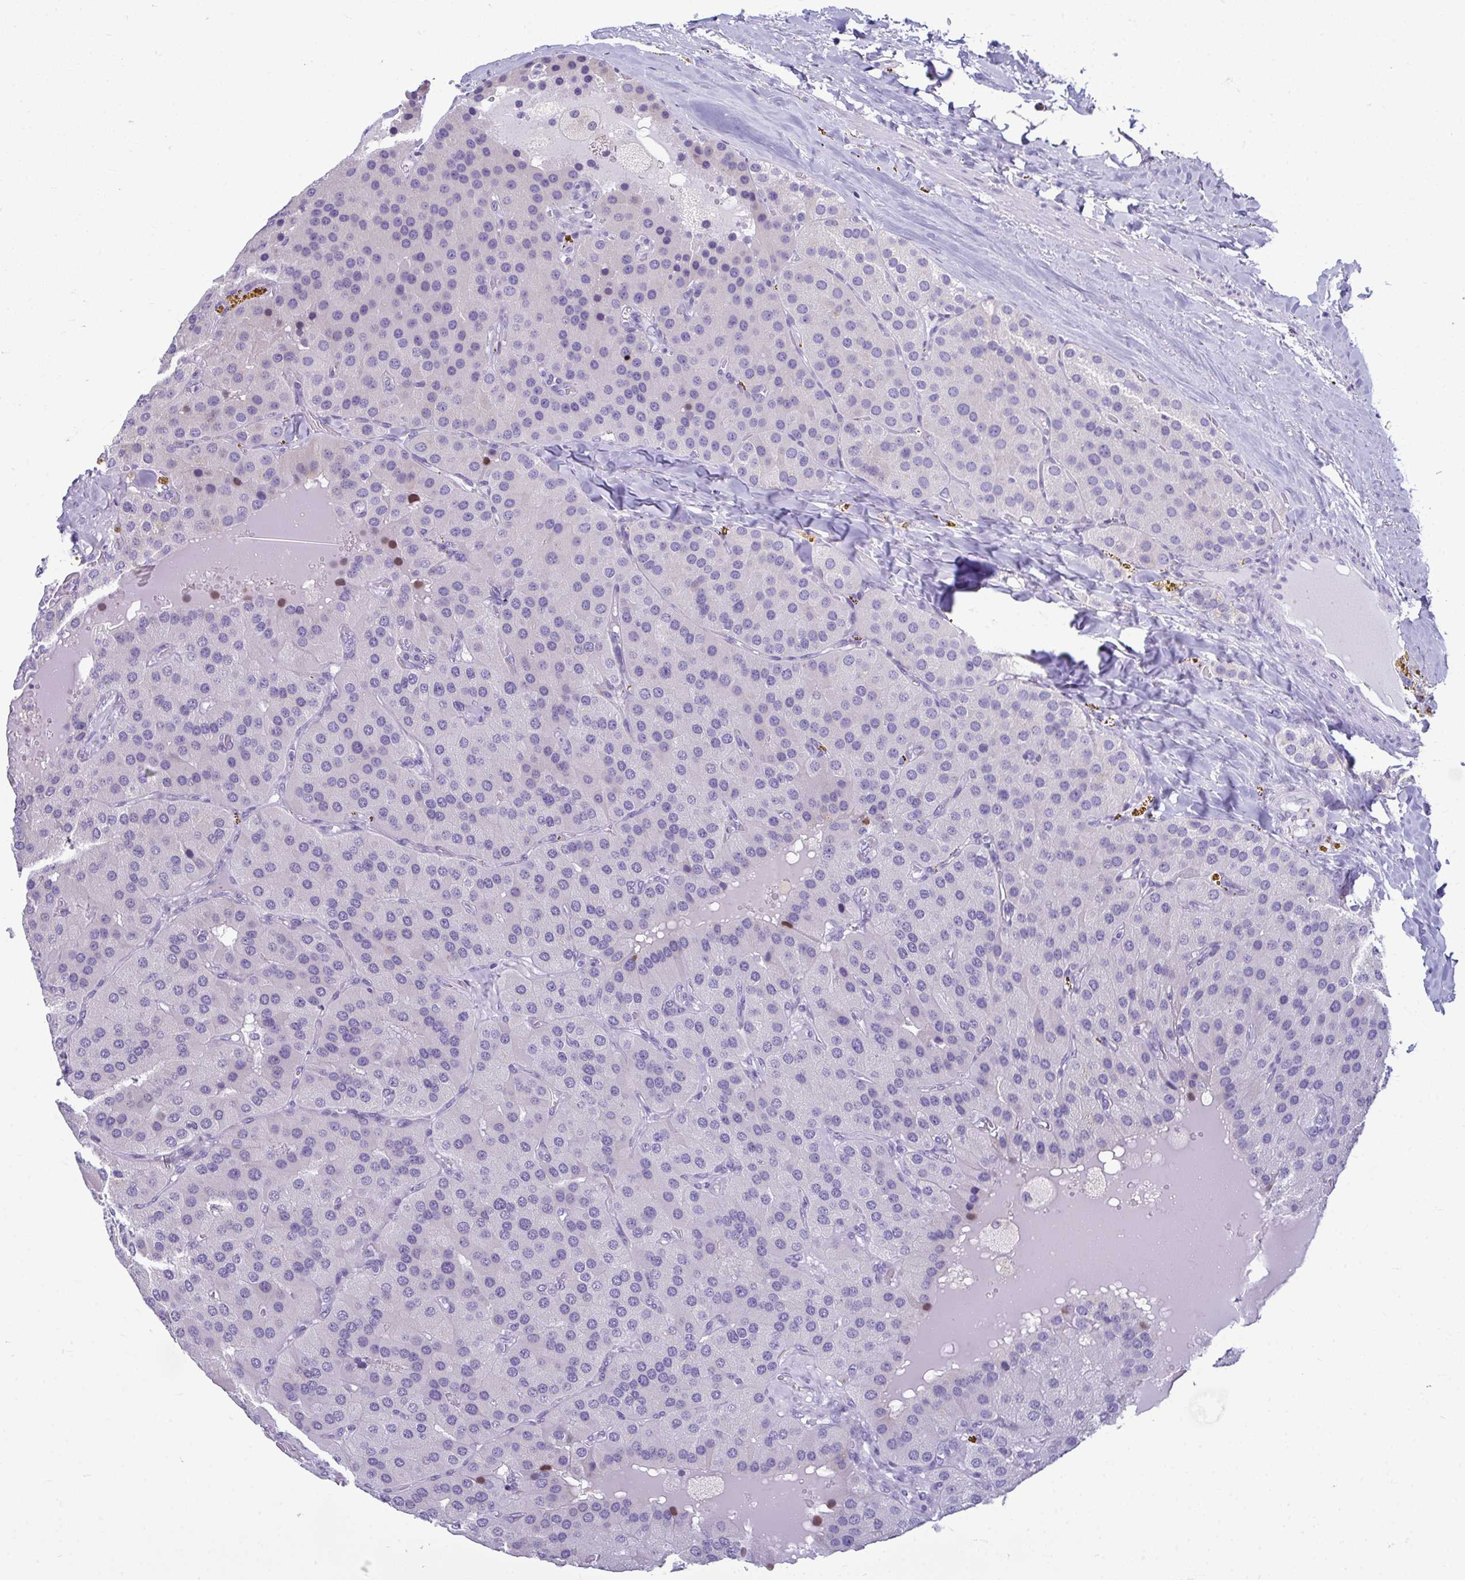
{"staining": {"intensity": "negative", "quantity": "none", "location": "none"}, "tissue": "parathyroid gland", "cell_type": "Glandular cells", "image_type": "normal", "snomed": [{"axis": "morphology", "description": "Normal tissue, NOS"}, {"axis": "morphology", "description": "Adenoma, NOS"}, {"axis": "topography", "description": "Parathyroid gland"}], "caption": "The histopathology image shows no significant positivity in glandular cells of parathyroid gland. (IHC, brightfield microscopy, high magnification).", "gene": "SERPINI1", "patient": {"sex": "female", "age": 86}}